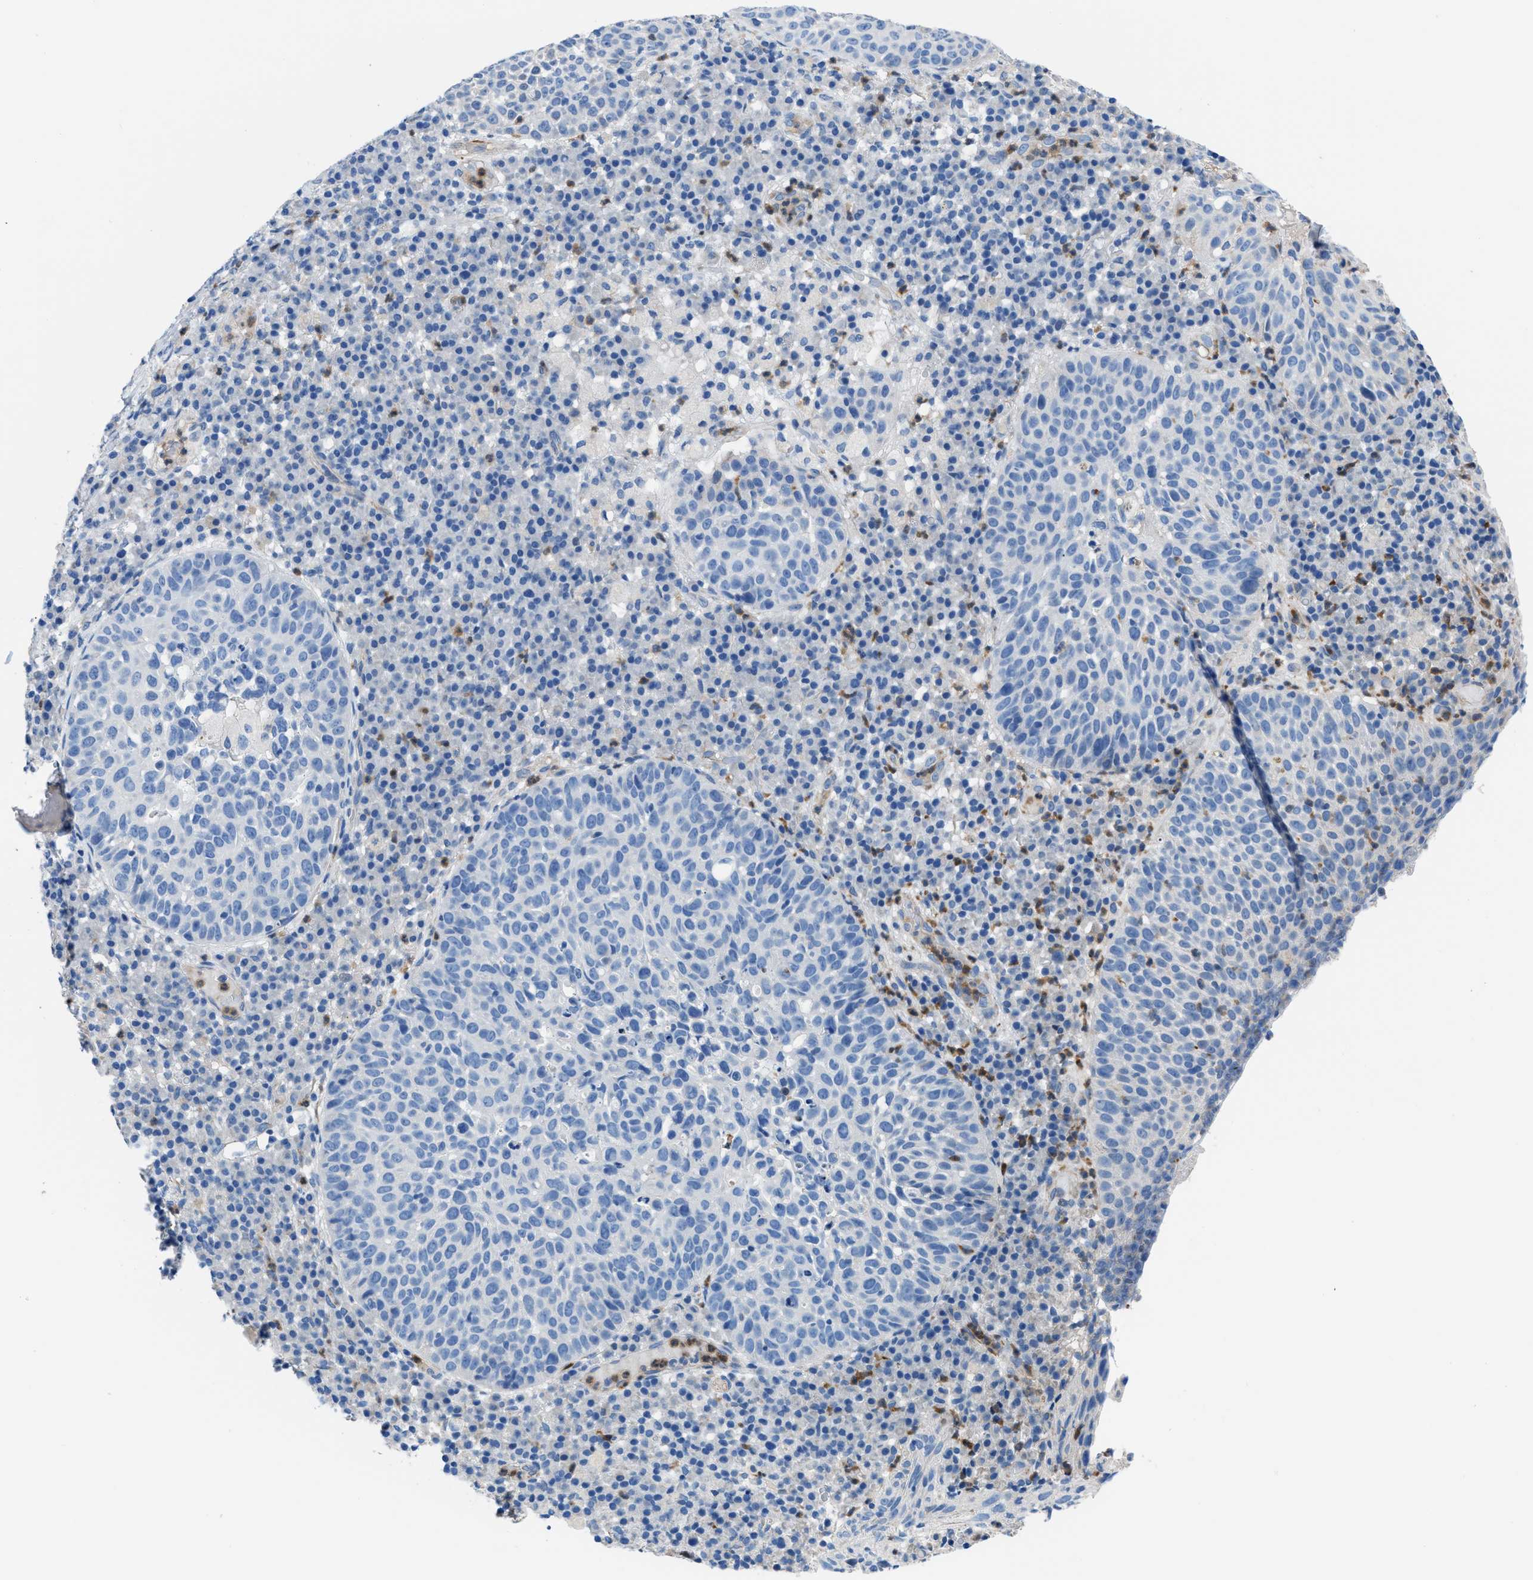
{"staining": {"intensity": "negative", "quantity": "none", "location": "none"}, "tissue": "skin cancer", "cell_type": "Tumor cells", "image_type": "cancer", "snomed": [{"axis": "morphology", "description": "Squamous cell carcinoma in situ, NOS"}, {"axis": "morphology", "description": "Squamous cell carcinoma, NOS"}, {"axis": "topography", "description": "Skin"}], "caption": "Tumor cells are negative for protein expression in human squamous cell carcinoma (skin).", "gene": "ITPR1", "patient": {"sex": "male", "age": 93}}